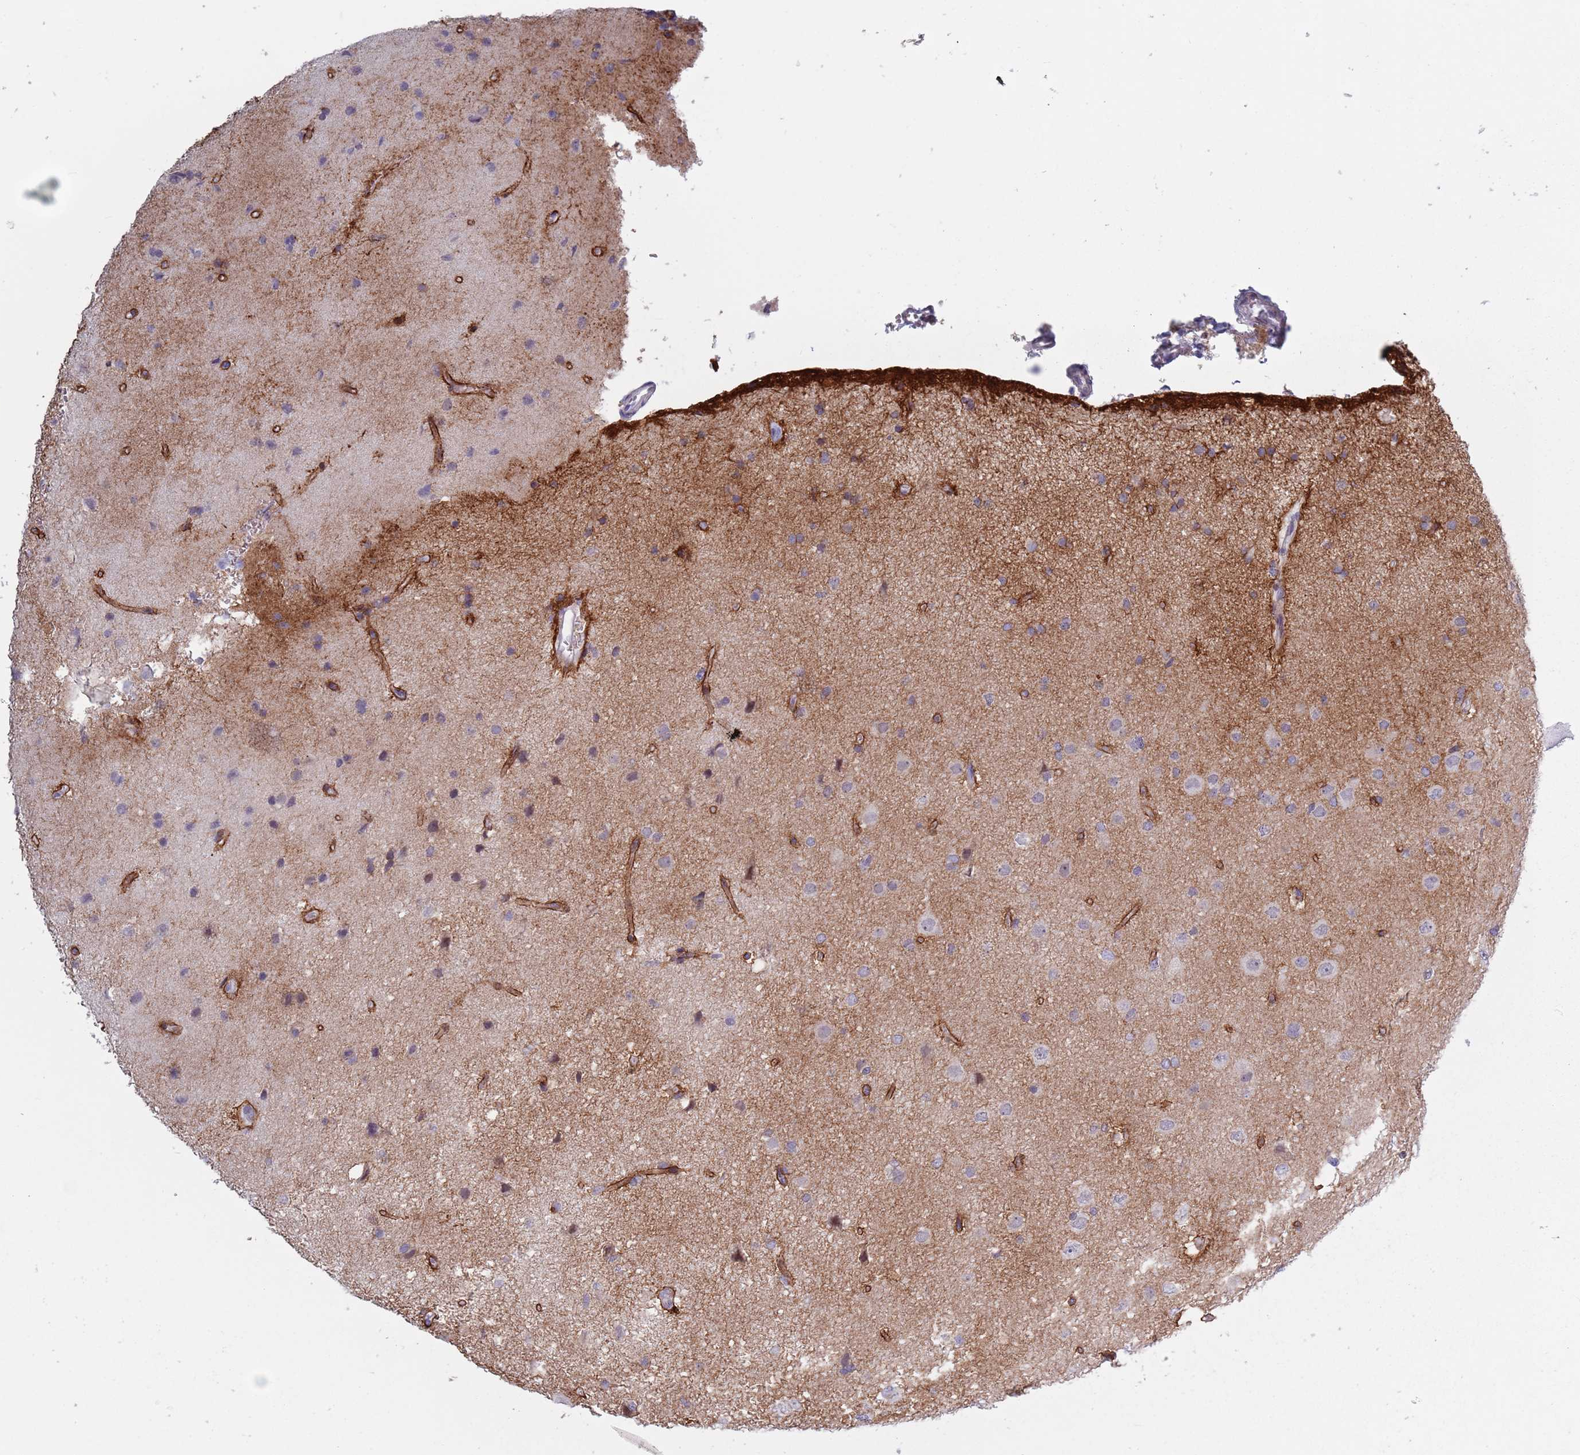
{"staining": {"intensity": "negative", "quantity": "none", "location": "none"}, "tissue": "glioma", "cell_type": "Tumor cells", "image_type": "cancer", "snomed": [{"axis": "morphology", "description": "Glioma, malignant, High grade"}, {"axis": "topography", "description": "Brain"}], "caption": "Tumor cells are negative for protein expression in human malignant glioma (high-grade). (DAB (3,3'-diaminobenzidine) immunohistochemistry (IHC) with hematoxylin counter stain).", "gene": "ZKSCAN2", "patient": {"sex": "male", "age": 72}}